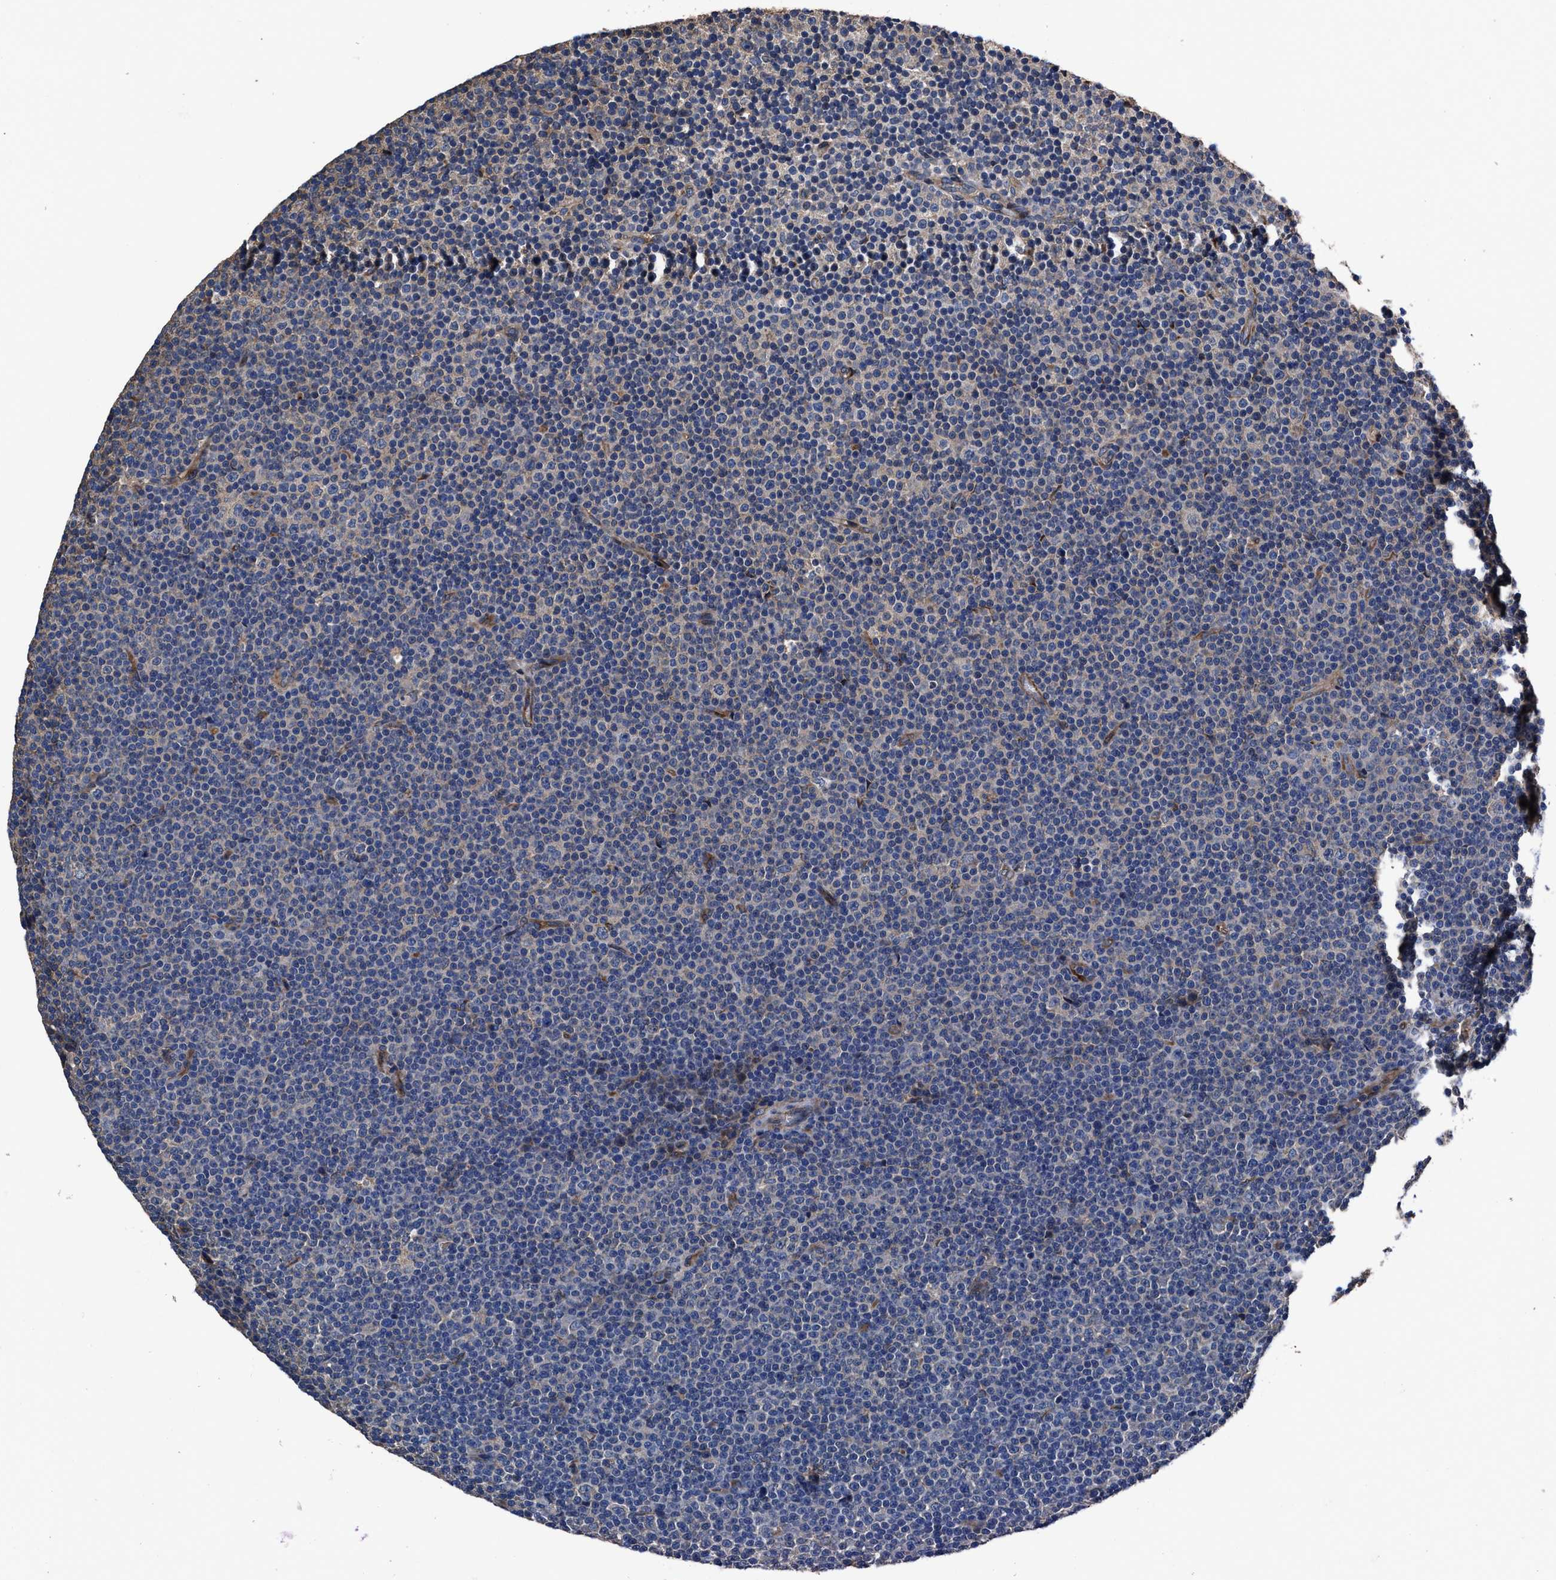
{"staining": {"intensity": "negative", "quantity": "none", "location": "none"}, "tissue": "lymphoma", "cell_type": "Tumor cells", "image_type": "cancer", "snomed": [{"axis": "morphology", "description": "Malignant lymphoma, non-Hodgkin's type, Low grade"}, {"axis": "topography", "description": "Lymph node"}], "caption": "Malignant lymphoma, non-Hodgkin's type (low-grade) was stained to show a protein in brown. There is no significant expression in tumor cells.", "gene": "IDNK", "patient": {"sex": "female", "age": 67}}